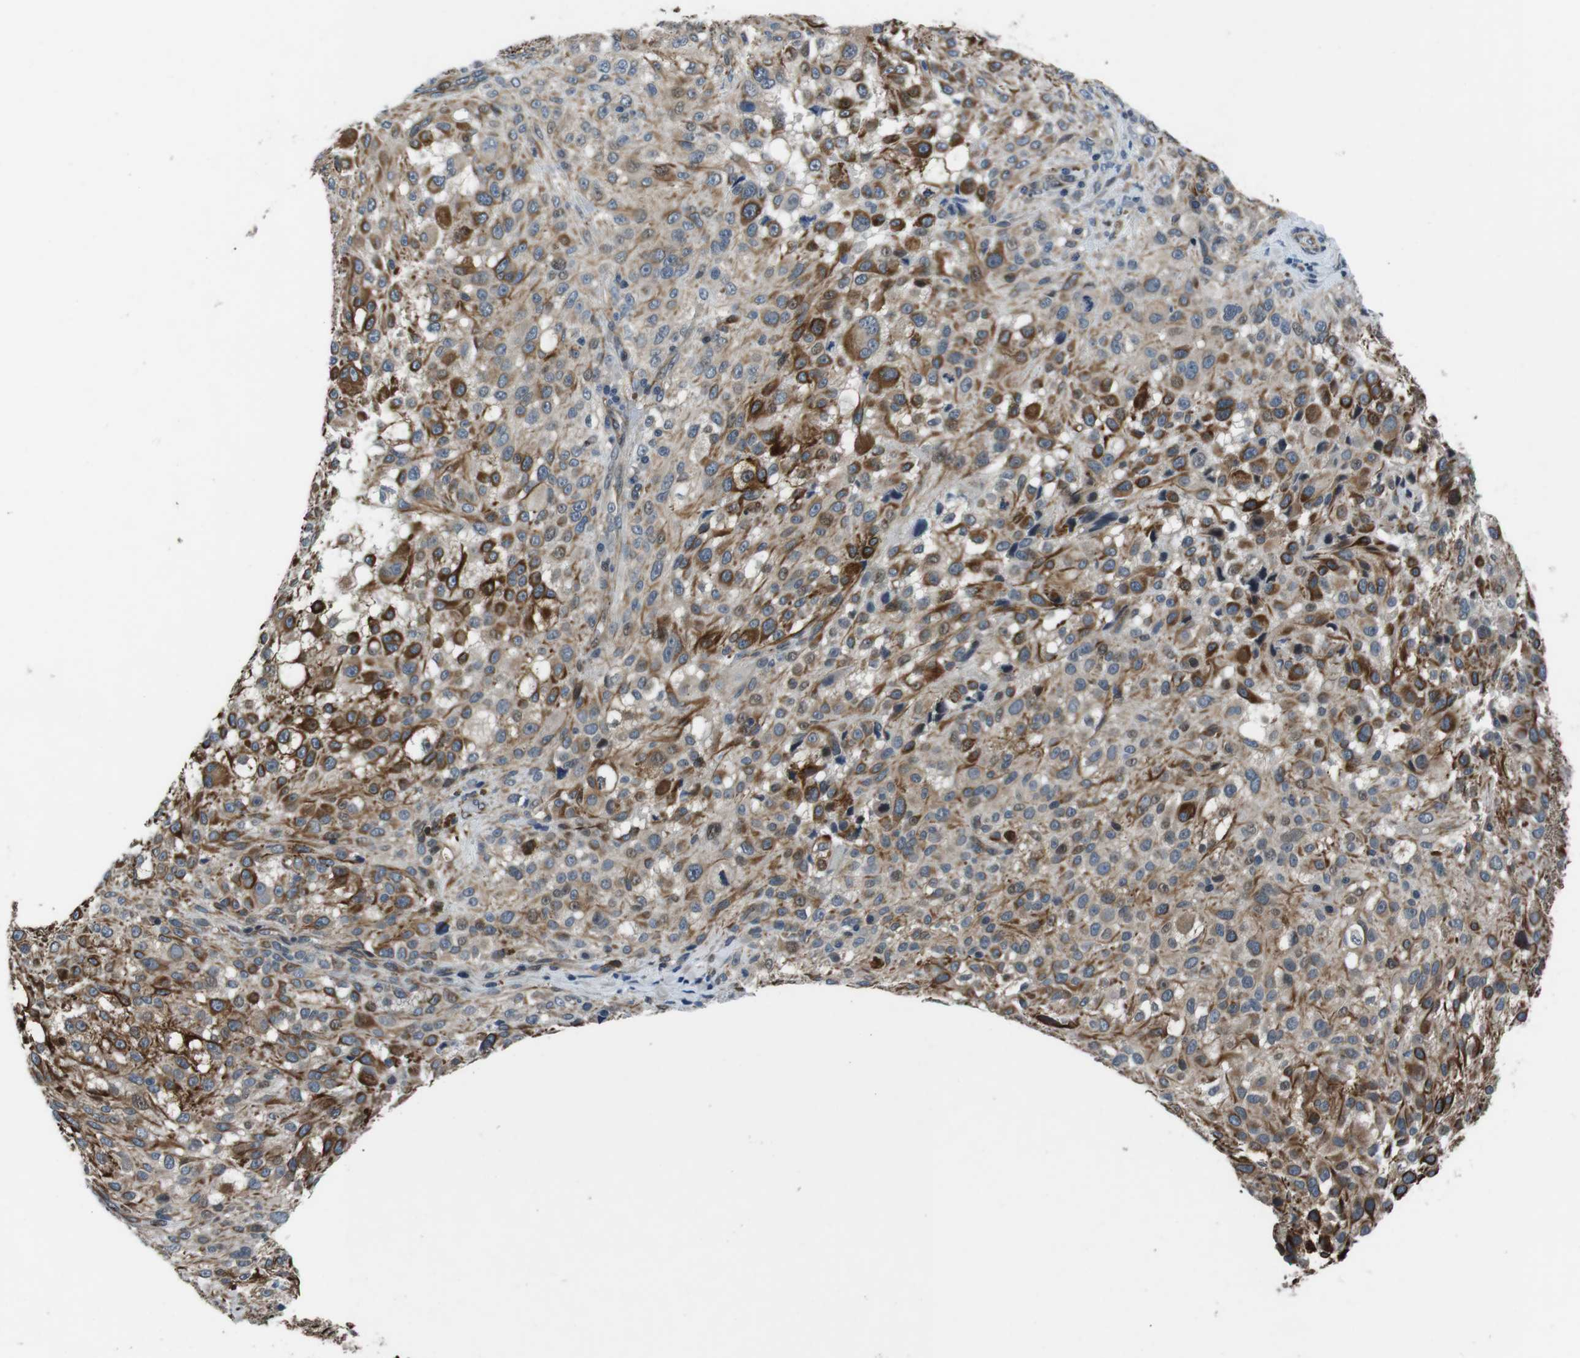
{"staining": {"intensity": "moderate", "quantity": "25%-75%", "location": "cytoplasmic/membranous"}, "tissue": "melanoma", "cell_type": "Tumor cells", "image_type": "cancer", "snomed": [{"axis": "morphology", "description": "Necrosis, NOS"}, {"axis": "morphology", "description": "Malignant melanoma, NOS"}, {"axis": "topography", "description": "Skin"}], "caption": "Immunohistochemistry (DAB (3,3'-diaminobenzidine)) staining of melanoma exhibits moderate cytoplasmic/membranous protein staining in approximately 25%-75% of tumor cells.", "gene": "LRRC49", "patient": {"sex": "female", "age": 87}}